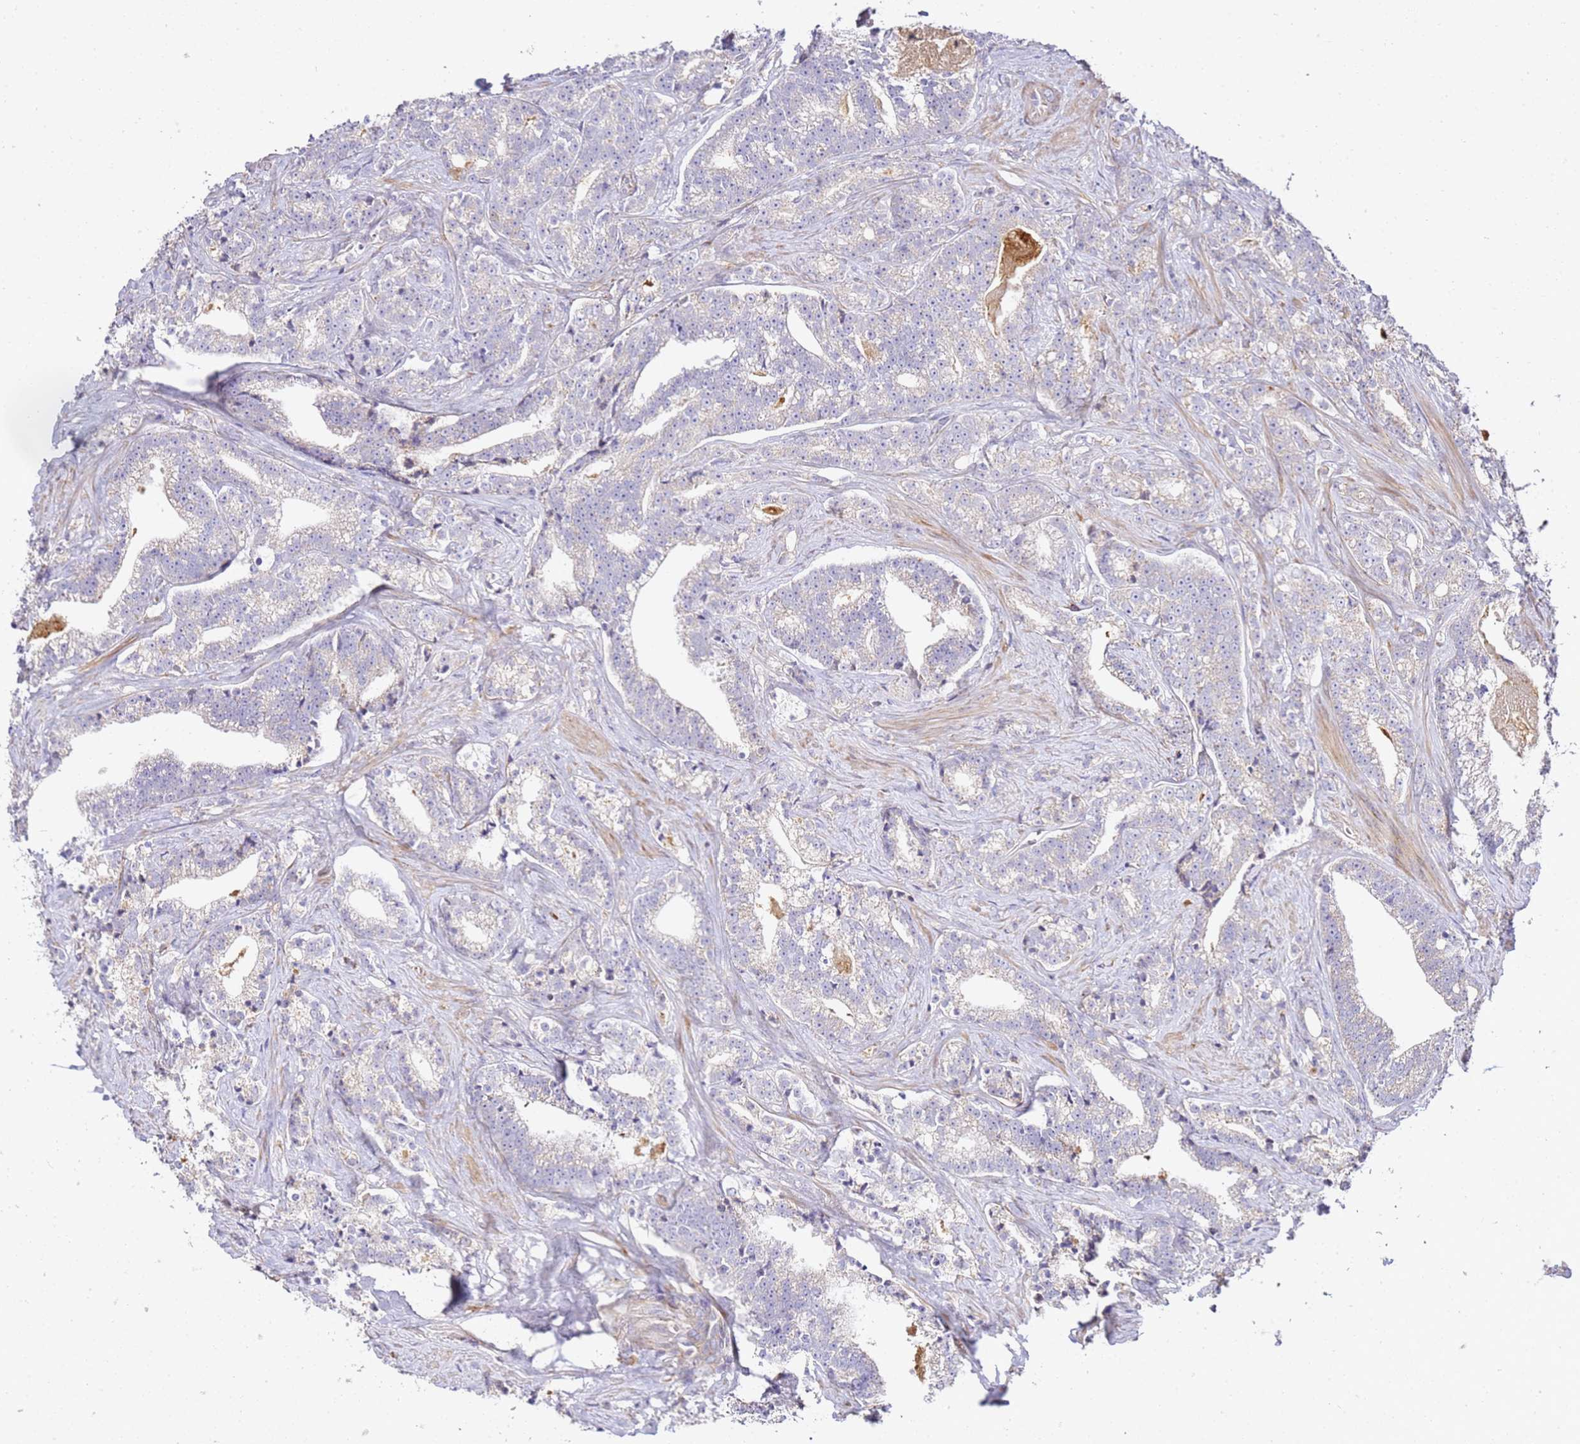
{"staining": {"intensity": "weak", "quantity": "<25%", "location": "cytoplasmic/membranous"}, "tissue": "prostate cancer", "cell_type": "Tumor cells", "image_type": "cancer", "snomed": [{"axis": "morphology", "description": "Adenocarcinoma, High grade"}, {"axis": "topography", "description": "Prostate"}], "caption": "Tumor cells are negative for protein expression in human high-grade adenocarcinoma (prostate). (Stains: DAB IHC with hematoxylin counter stain, Microscopy: brightfield microscopy at high magnification).", "gene": "OR2B11", "patient": {"sex": "male", "age": 67}}